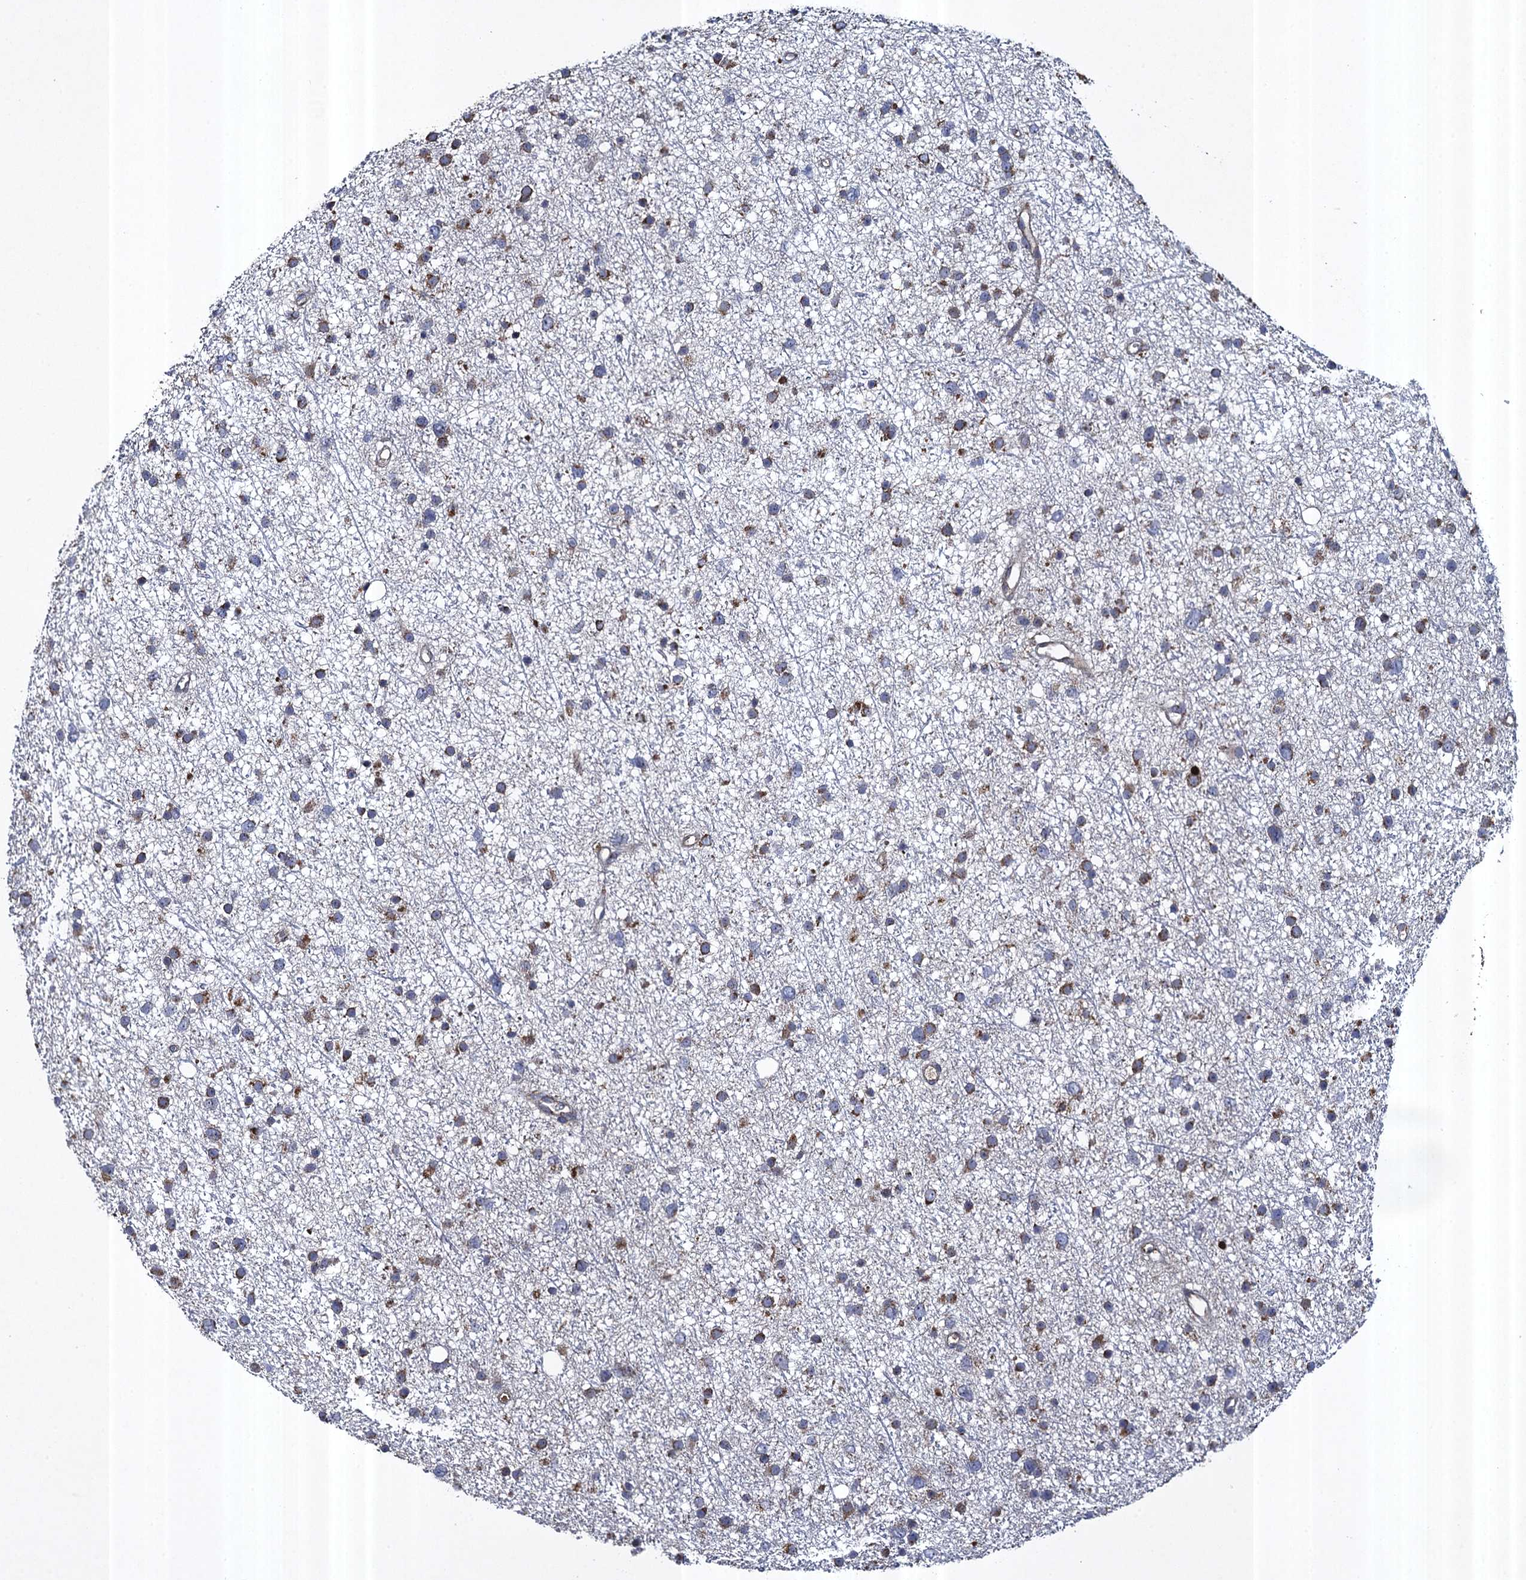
{"staining": {"intensity": "moderate", "quantity": "<25%", "location": "cytoplasmic/membranous"}, "tissue": "glioma", "cell_type": "Tumor cells", "image_type": "cancer", "snomed": [{"axis": "morphology", "description": "Glioma, malignant, Low grade"}, {"axis": "topography", "description": "Cerebral cortex"}], "caption": "About <25% of tumor cells in human malignant glioma (low-grade) reveal moderate cytoplasmic/membranous protein positivity as visualized by brown immunohistochemical staining.", "gene": "TXNDC11", "patient": {"sex": "female", "age": 39}}